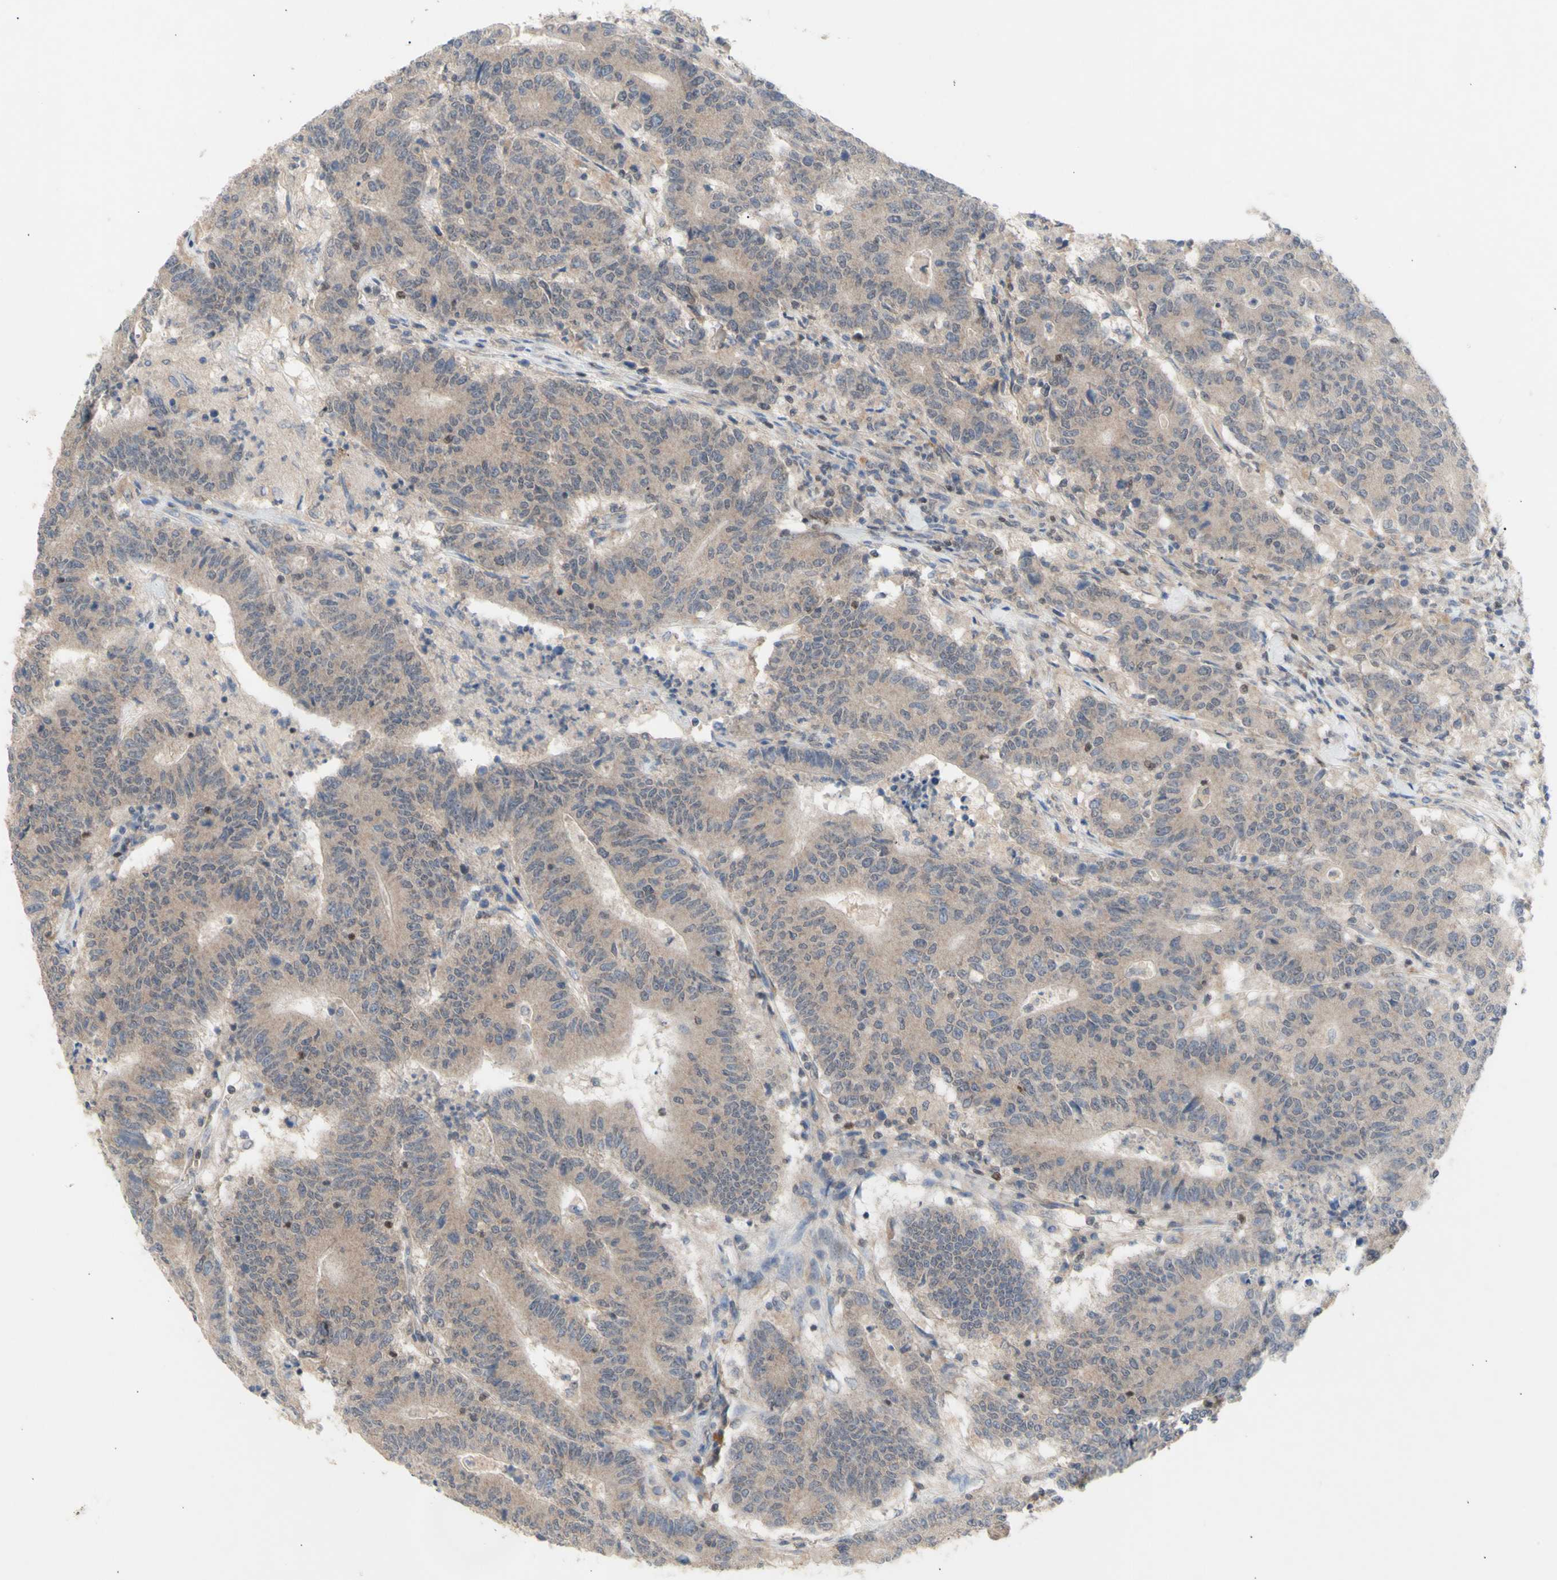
{"staining": {"intensity": "weak", "quantity": ">75%", "location": "cytoplasmic/membranous"}, "tissue": "colorectal cancer", "cell_type": "Tumor cells", "image_type": "cancer", "snomed": [{"axis": "morphology", "description": "Normal tissue, NOS"}, {"axis": "morphology", "description": "Adenocarcinoma, NOS"}, {"axis": "topography", "description": "Colon"}], "caption": "Protein staining of colorectal cancer (adenocarcinoma) tissue shows weak cytoplasmic/membranous expression in about >75% of tumor cells. (Brightfield microscopy of DAB IHC at high magnification).", "gene": "NLRP1", "patient": {"sex": "female", "age": 75}}